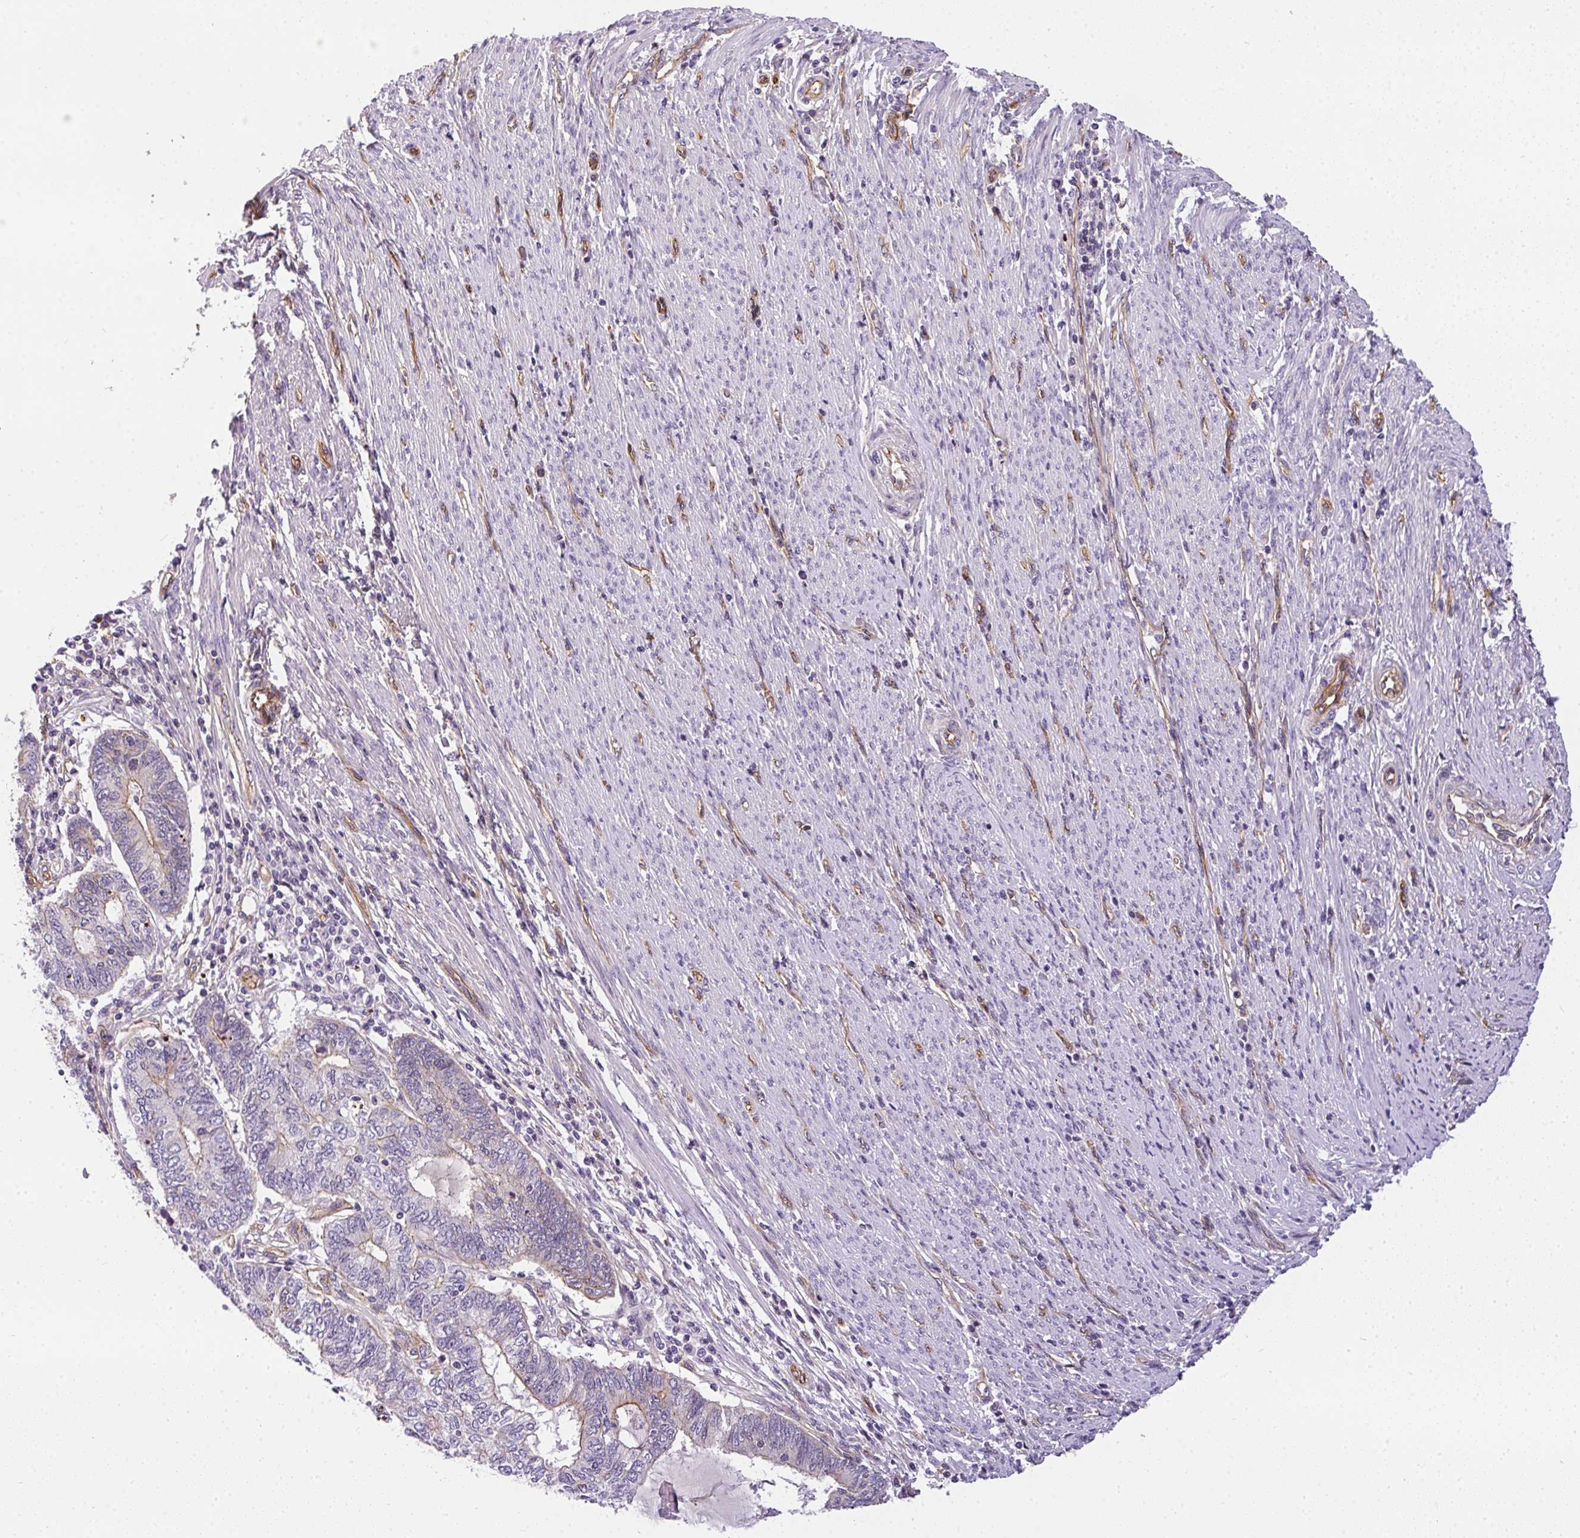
{"staining": {"intensity": "negative", "quantity": "none", "location": "none"}, "tissue": "endometrial cancer", "cell_type": "Tumor cells", "image_type": "cancer", "snomed": [{"axis": "morphology", "description": "Adenocarcinoma, NOS"}, {"axis": "topography", "description": "Uterus"}, {"axis": "topography", "description": "Endometrium"}], "caption": "Immunohistochemistry (IHC) micrograph of neoplastic tissue: human endometrial cancer stained with DAB displays no significant protein staining in tumor cells. (Stains: DAB (3,3'-diaminobenzidine) immunohistochemistry (IHC) with hematoxylin counter stain, Microscopy: brightfield microscopy at high magnification).", "gene": "OR11H4", "patient": {"sex": "female", "age": 70}}